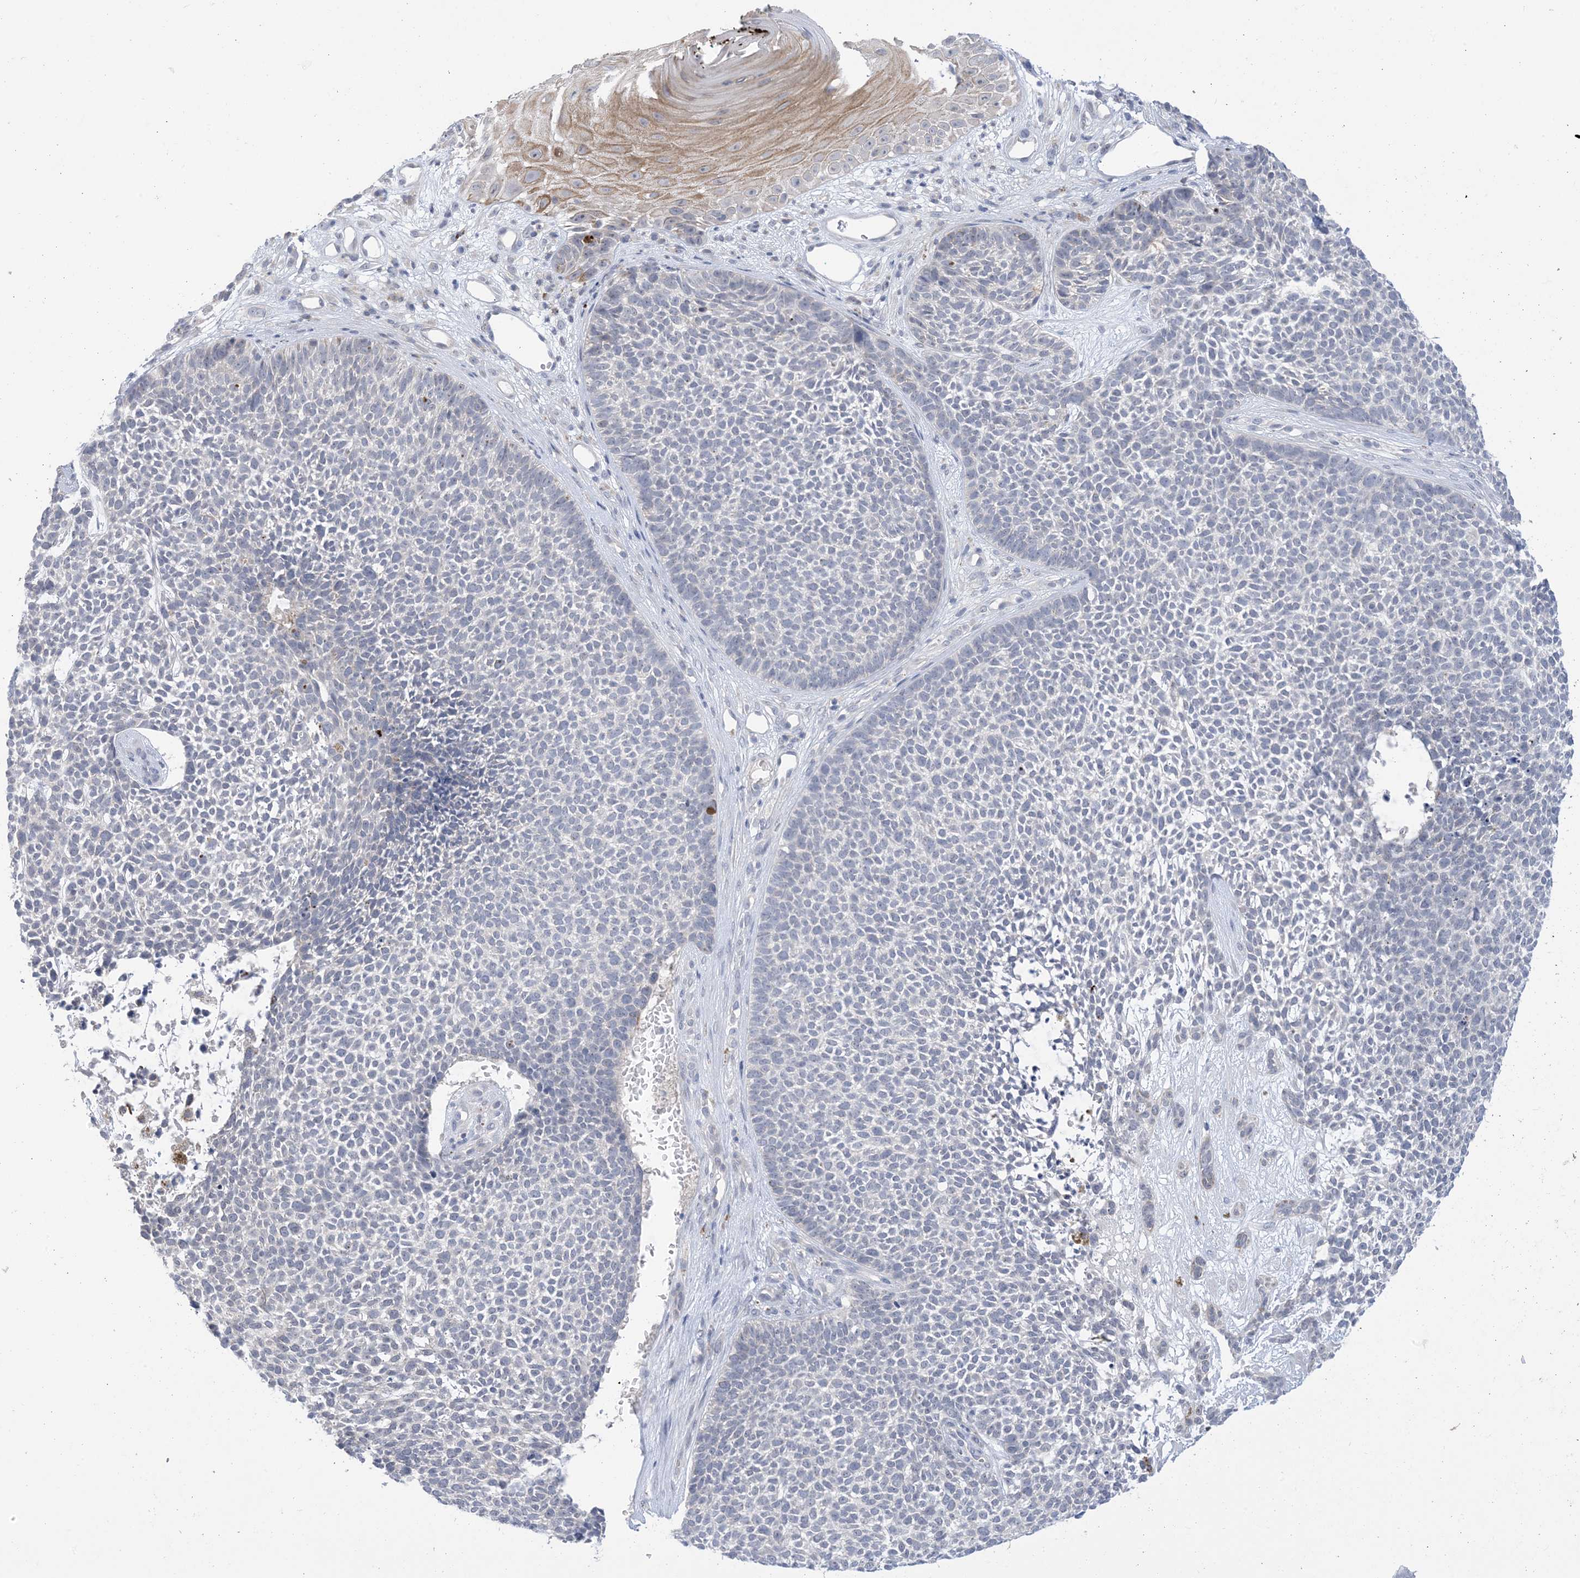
{"staining": {"intensity": "negative", "quantity": "none", "location": "none"}, "tissue": "skin cancer", "cell_type": "Tumor cells", "image_type": "cancer", "snomed": [{"axis": "morphology", "description": "Basal cell carcinoma"}, {"axis": "topography", "description": "Skin"}], "caption": "DAB immunohistochemical staining of human skin cancer (basal cell carcinoma) exhibits no significant staining in tumor cells.", "gene": "TTYH1", "patient": {"sex": "female", "age": 84}}